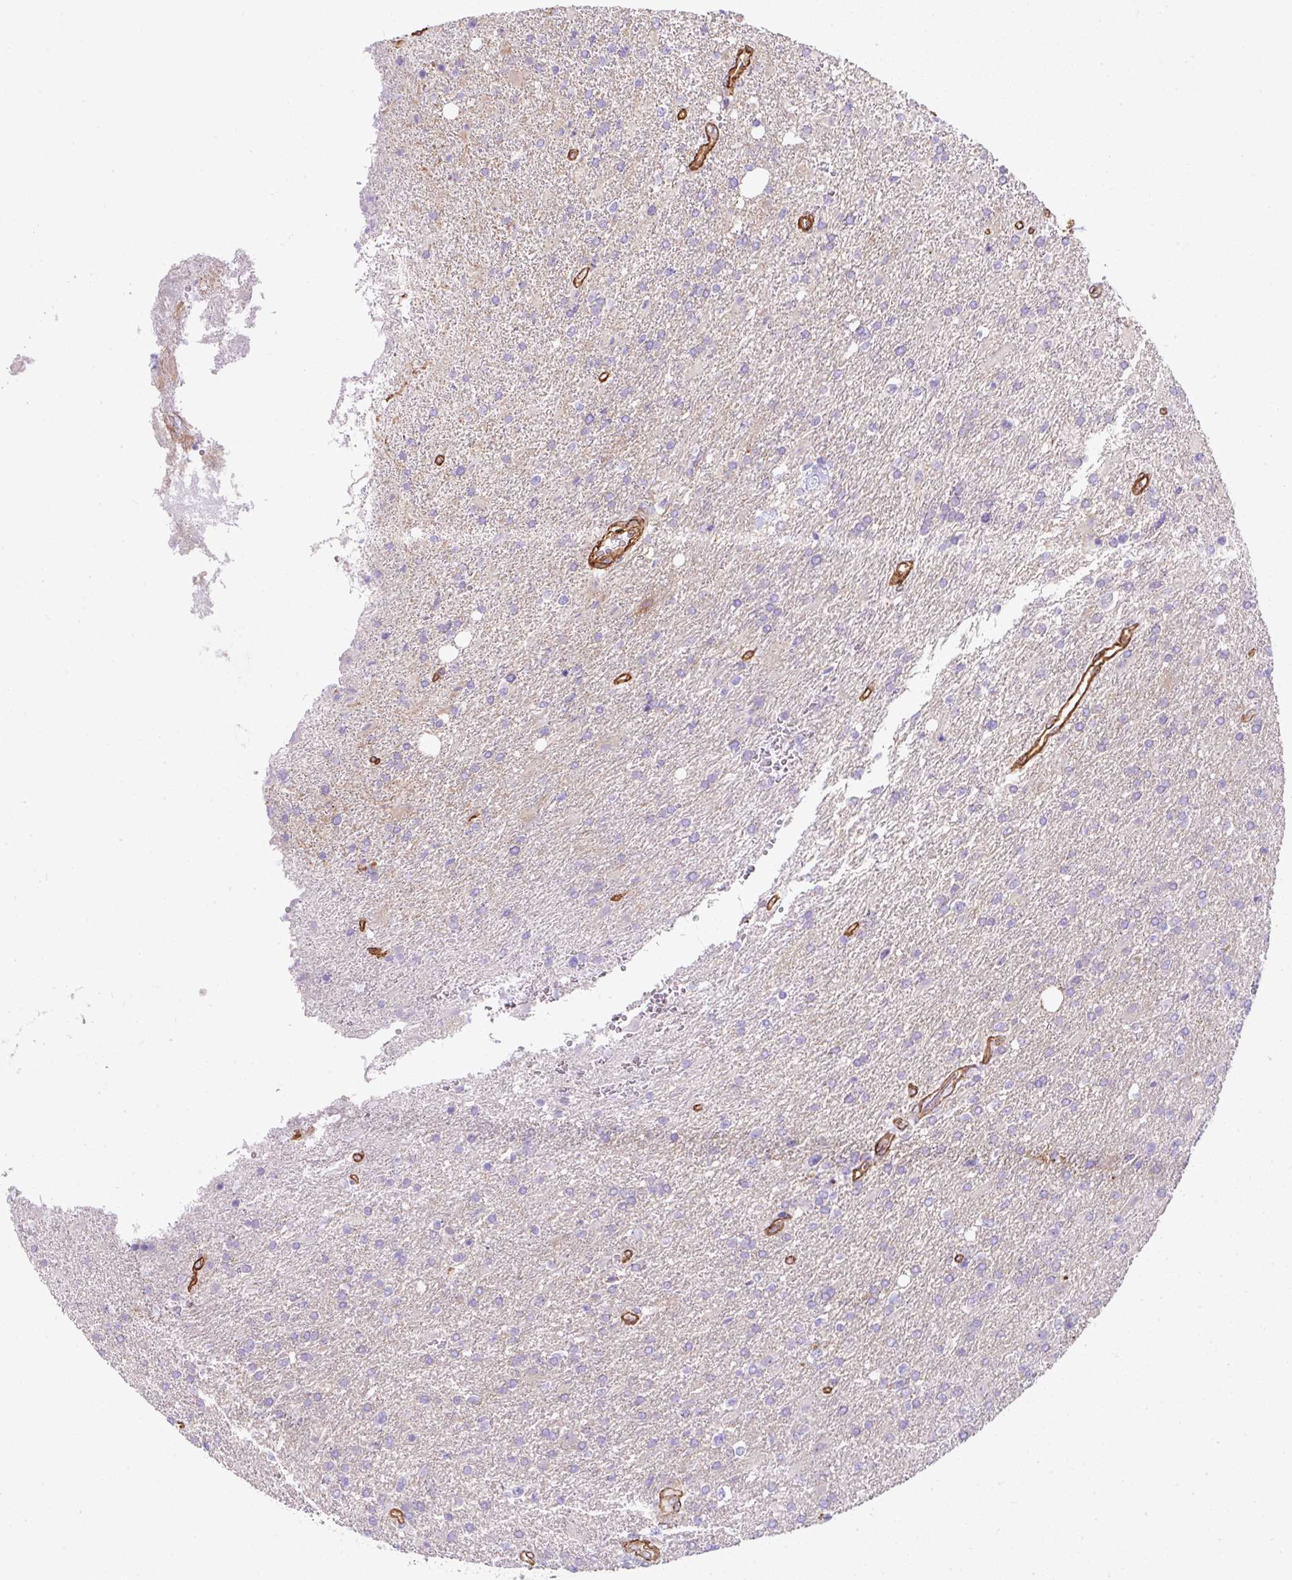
{"staining": {"intensity": "negative", "quantity": "none", "location": "none"}, "tissue": "glioma", "cell_type": "Tumor cells", "image_type": "cancer", "snomed": [{"axis": "morphology", "description": "Glioma, malignant, High grade"}, {"axis": "topography", "description": "Brain"}], "caption": "IHC histopathology image of neoplastic tissue: human glioma stained with DAB (3,3'-diaminobenzidine) exhibits no significant protein expression in tumor cells.", "gene": "ANKUB1", "patient": {"sex": "male", "age": 56}}